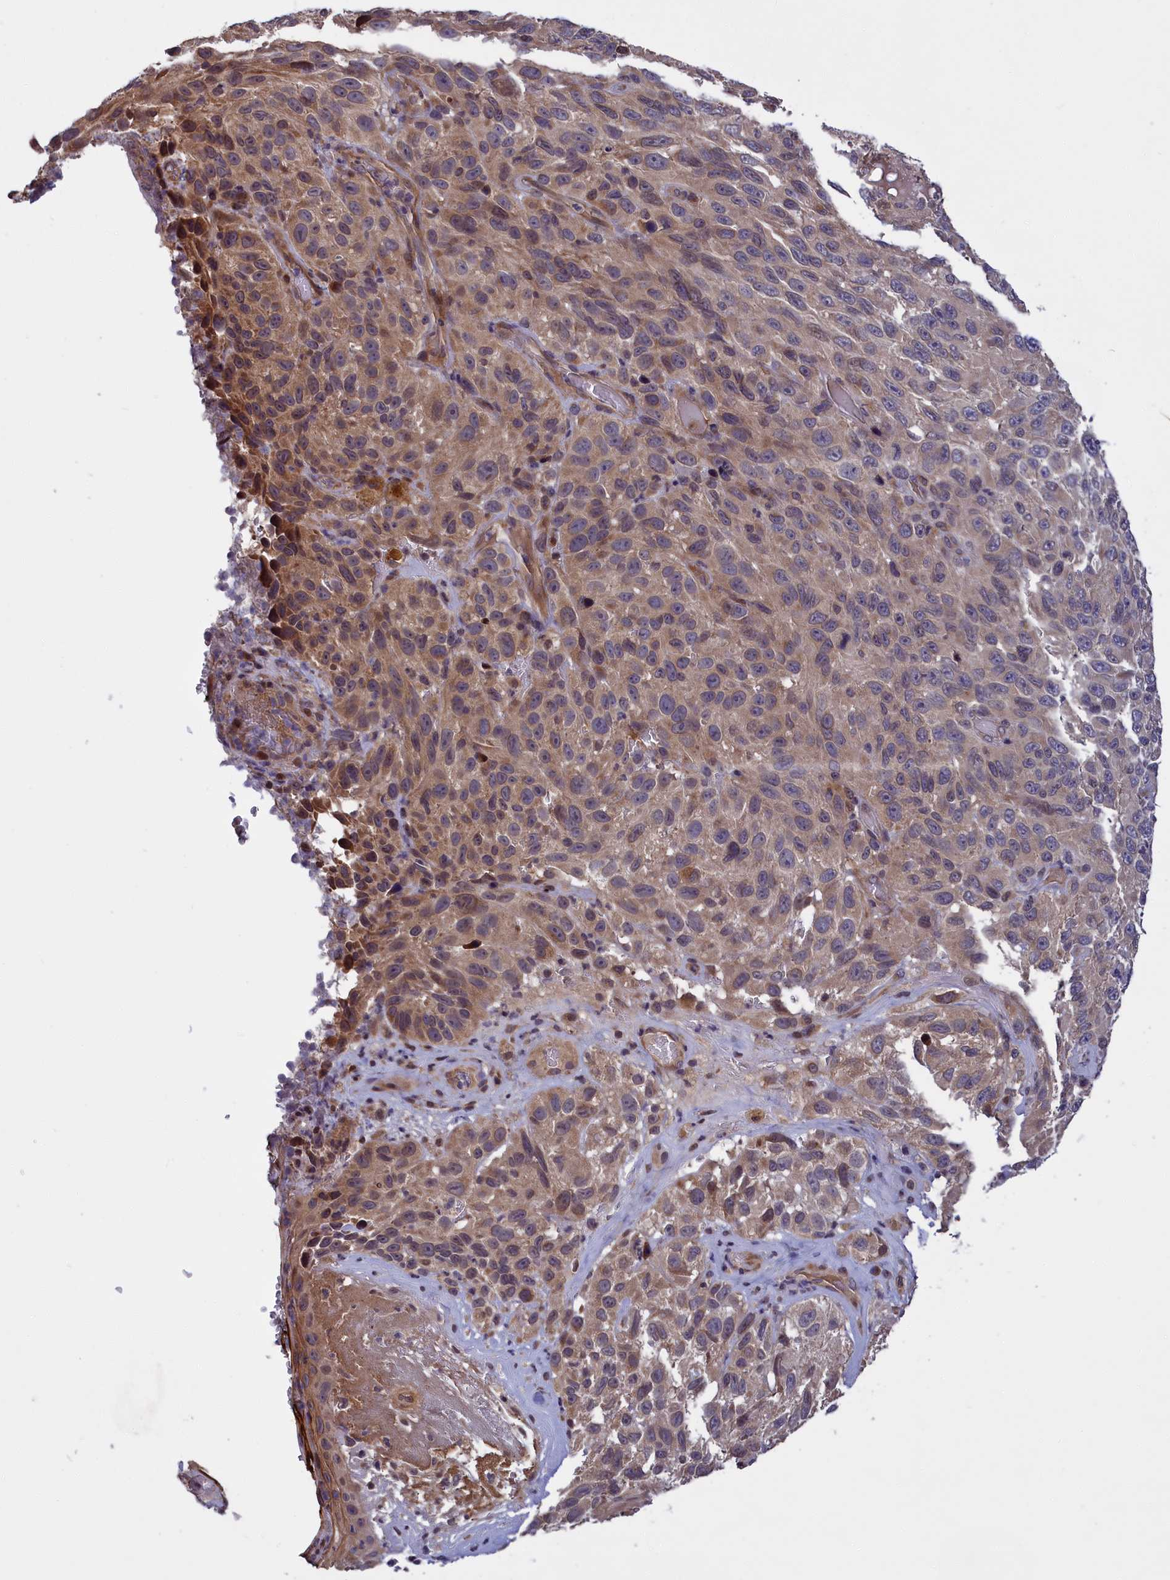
{"staining": {"intensity": "weak", "quantity": "25%-75%", "location": "cytoplasmic/membranous"}, "tissue": "melanoma", "cell_type": "Tumor cells", "image_type": "cancer", "snomed": [{"axis": "morphology", "description": "Malignant melanoma, NOS"}, {"axis": "topography", "description": "Skin"}], "caption": "The image reveals immunohistochemical staining of malignant melanoma. There is weak cytoplasmic/membranous positivity is identified in approximately 25%-75% of tumor cells.", "gene": "DENND1B", "patient": {"sex": "female", "age": 96}}